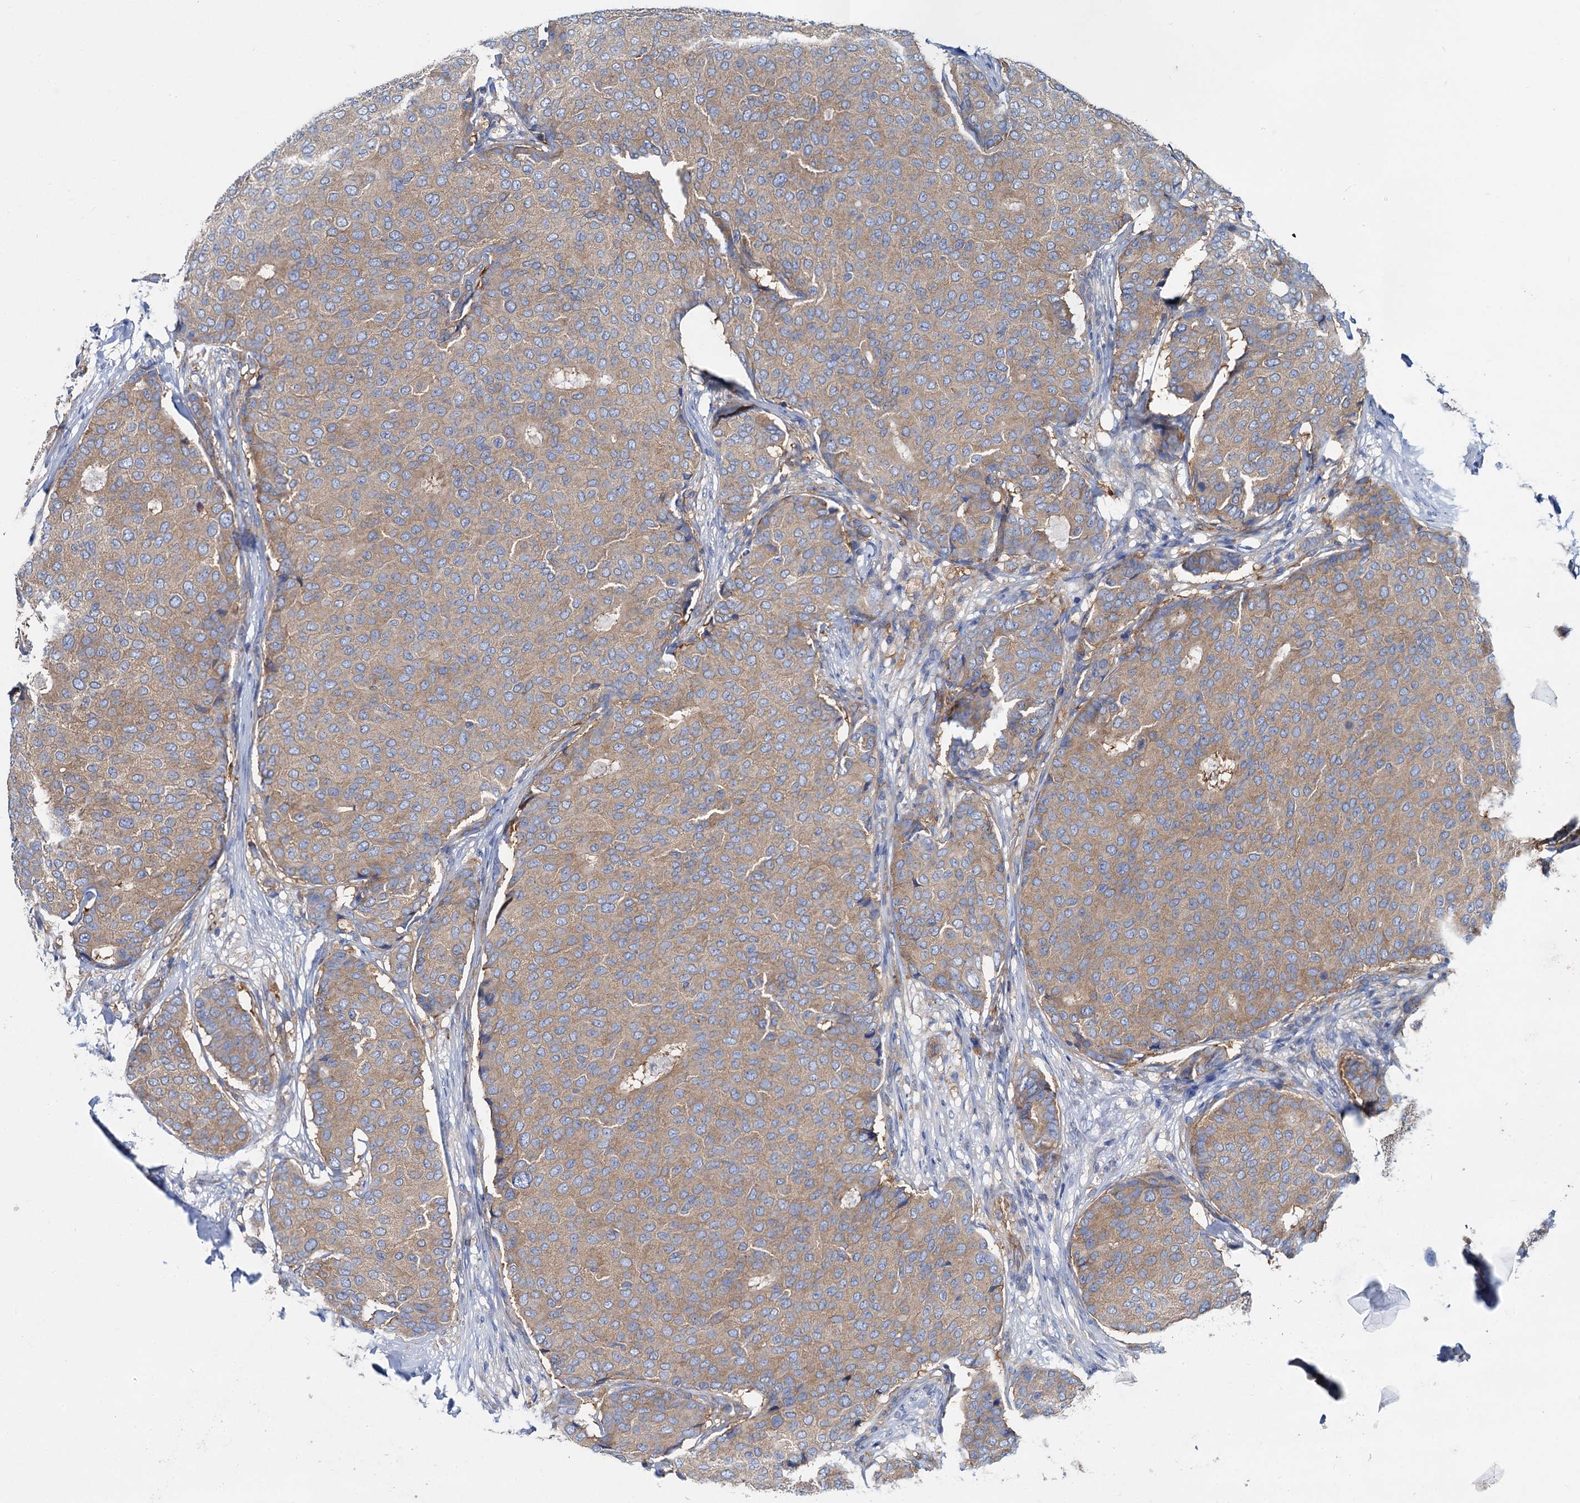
{"staining": {"intensity": "weak", "quantity": ">75%", "location": "cytoplasmic/membranous"}, "tissue": "breast cancer", "cell_type": "Tumor cells", "image_type": "cancer", "snomed": [{"axis": "morphology", "description": "Duct carcinoma"}, {"axis": "topography", "description": "Breast"}], "caption": "Breast cancer (infiltrating ductal carcinoma) stained with DAB immunohistochemistry displays low levels of weak cytoplasmic/membranous expression in about >75% of tumor cells.", "gene": "QARS1", "patient": {"sex": "female", "age": 75}}